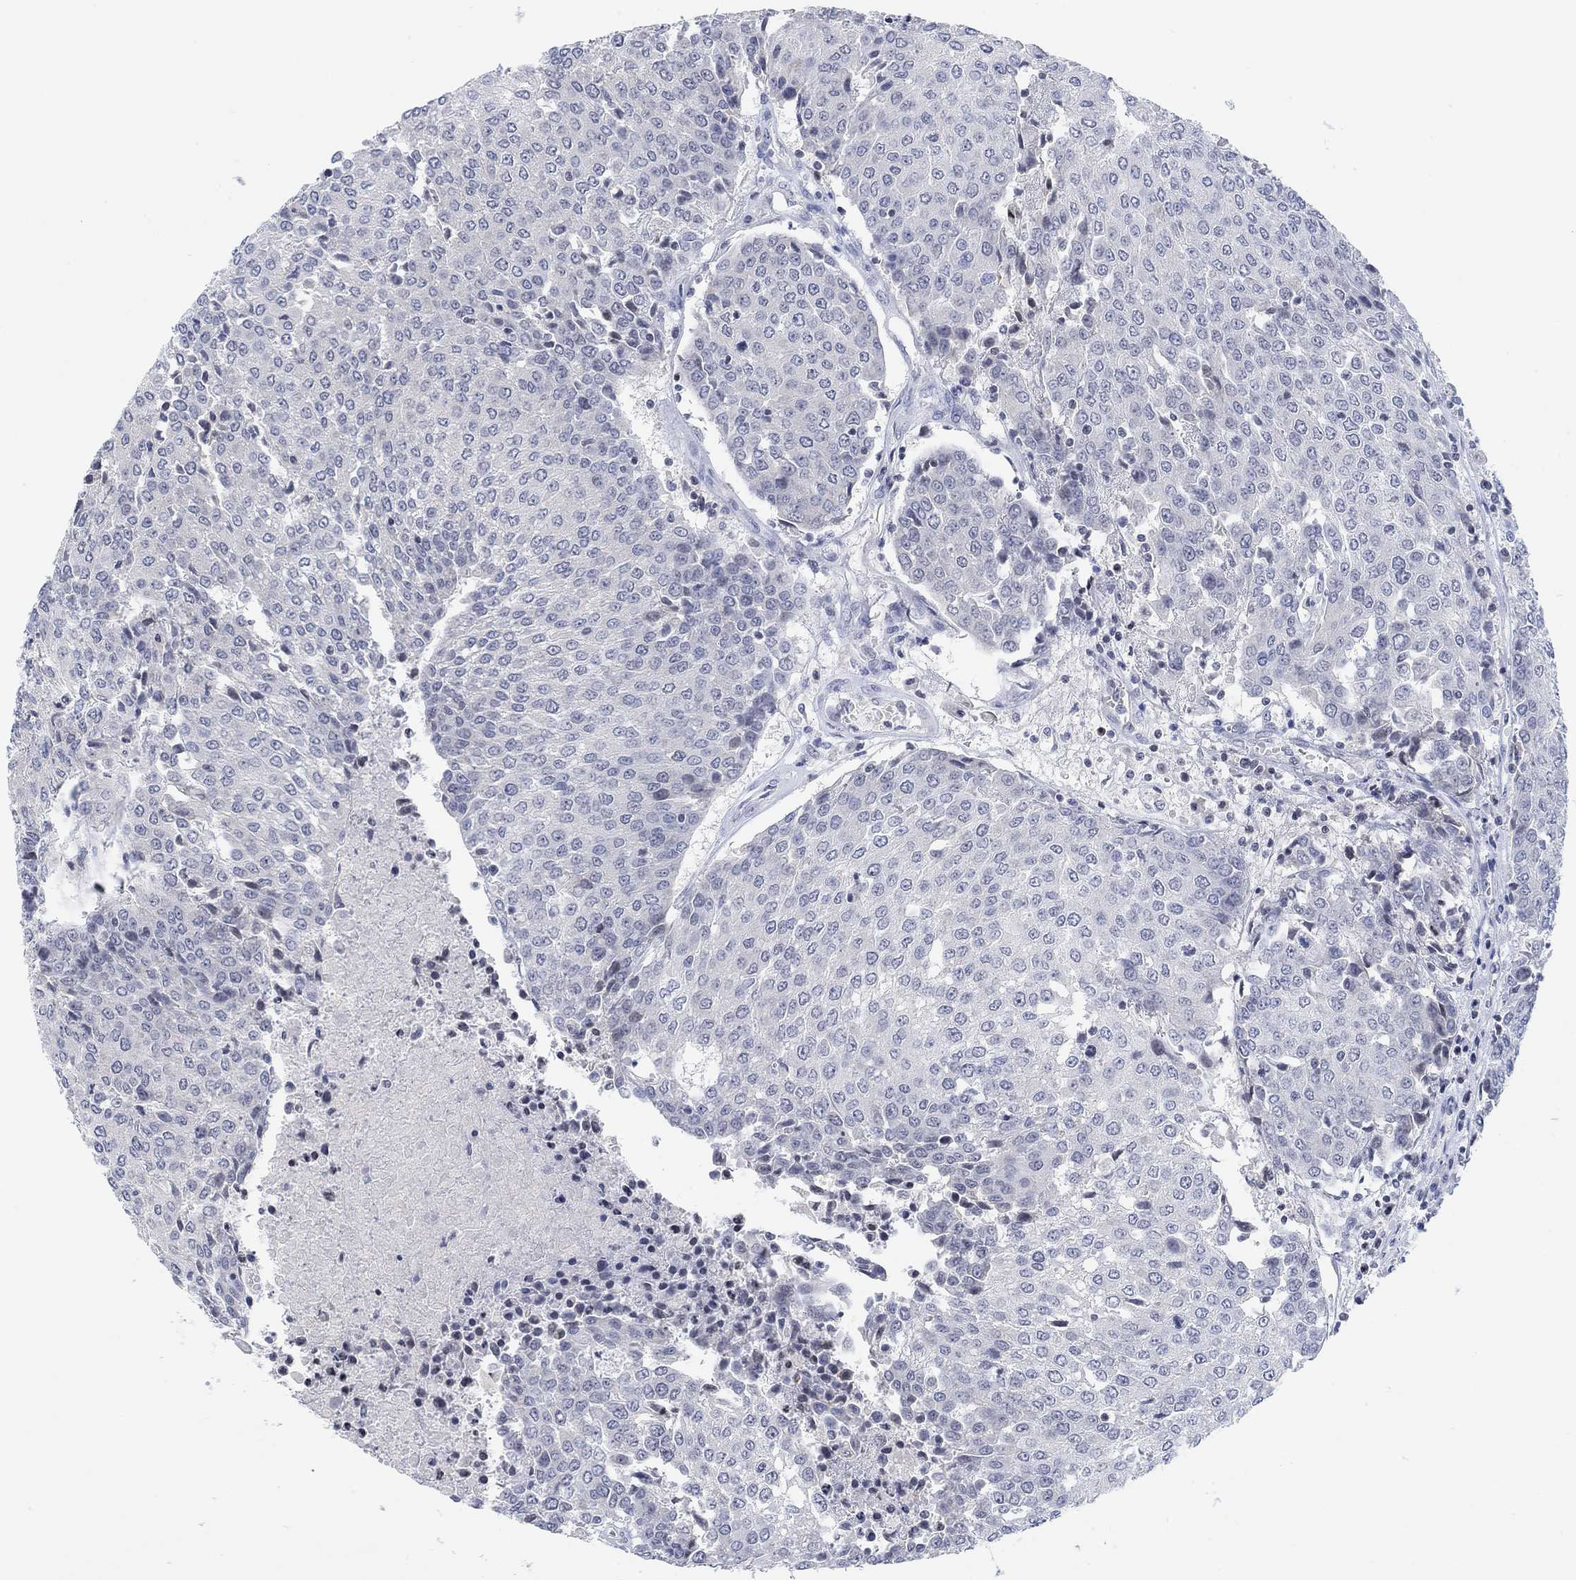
{"staining": {"intensity": "negative", "quantity": "none", "location": "none"}, "tissue": "urothelial cancer", "cell_type": "Tumor cells", "image_type": "cancer", "snomed": [{"axis": "morphology", "description": "Urothelial carcinoma, High grade"}, {"axis": "topography", "description": "Urinary bladder"}], "caption": "Immunohistochemical staining of high-grade urothelial carcinoma exhibits no significant expression in tumor cells.", "gene": "ATP6V1E2", "patient": {"sex": "female", "age": 85}}